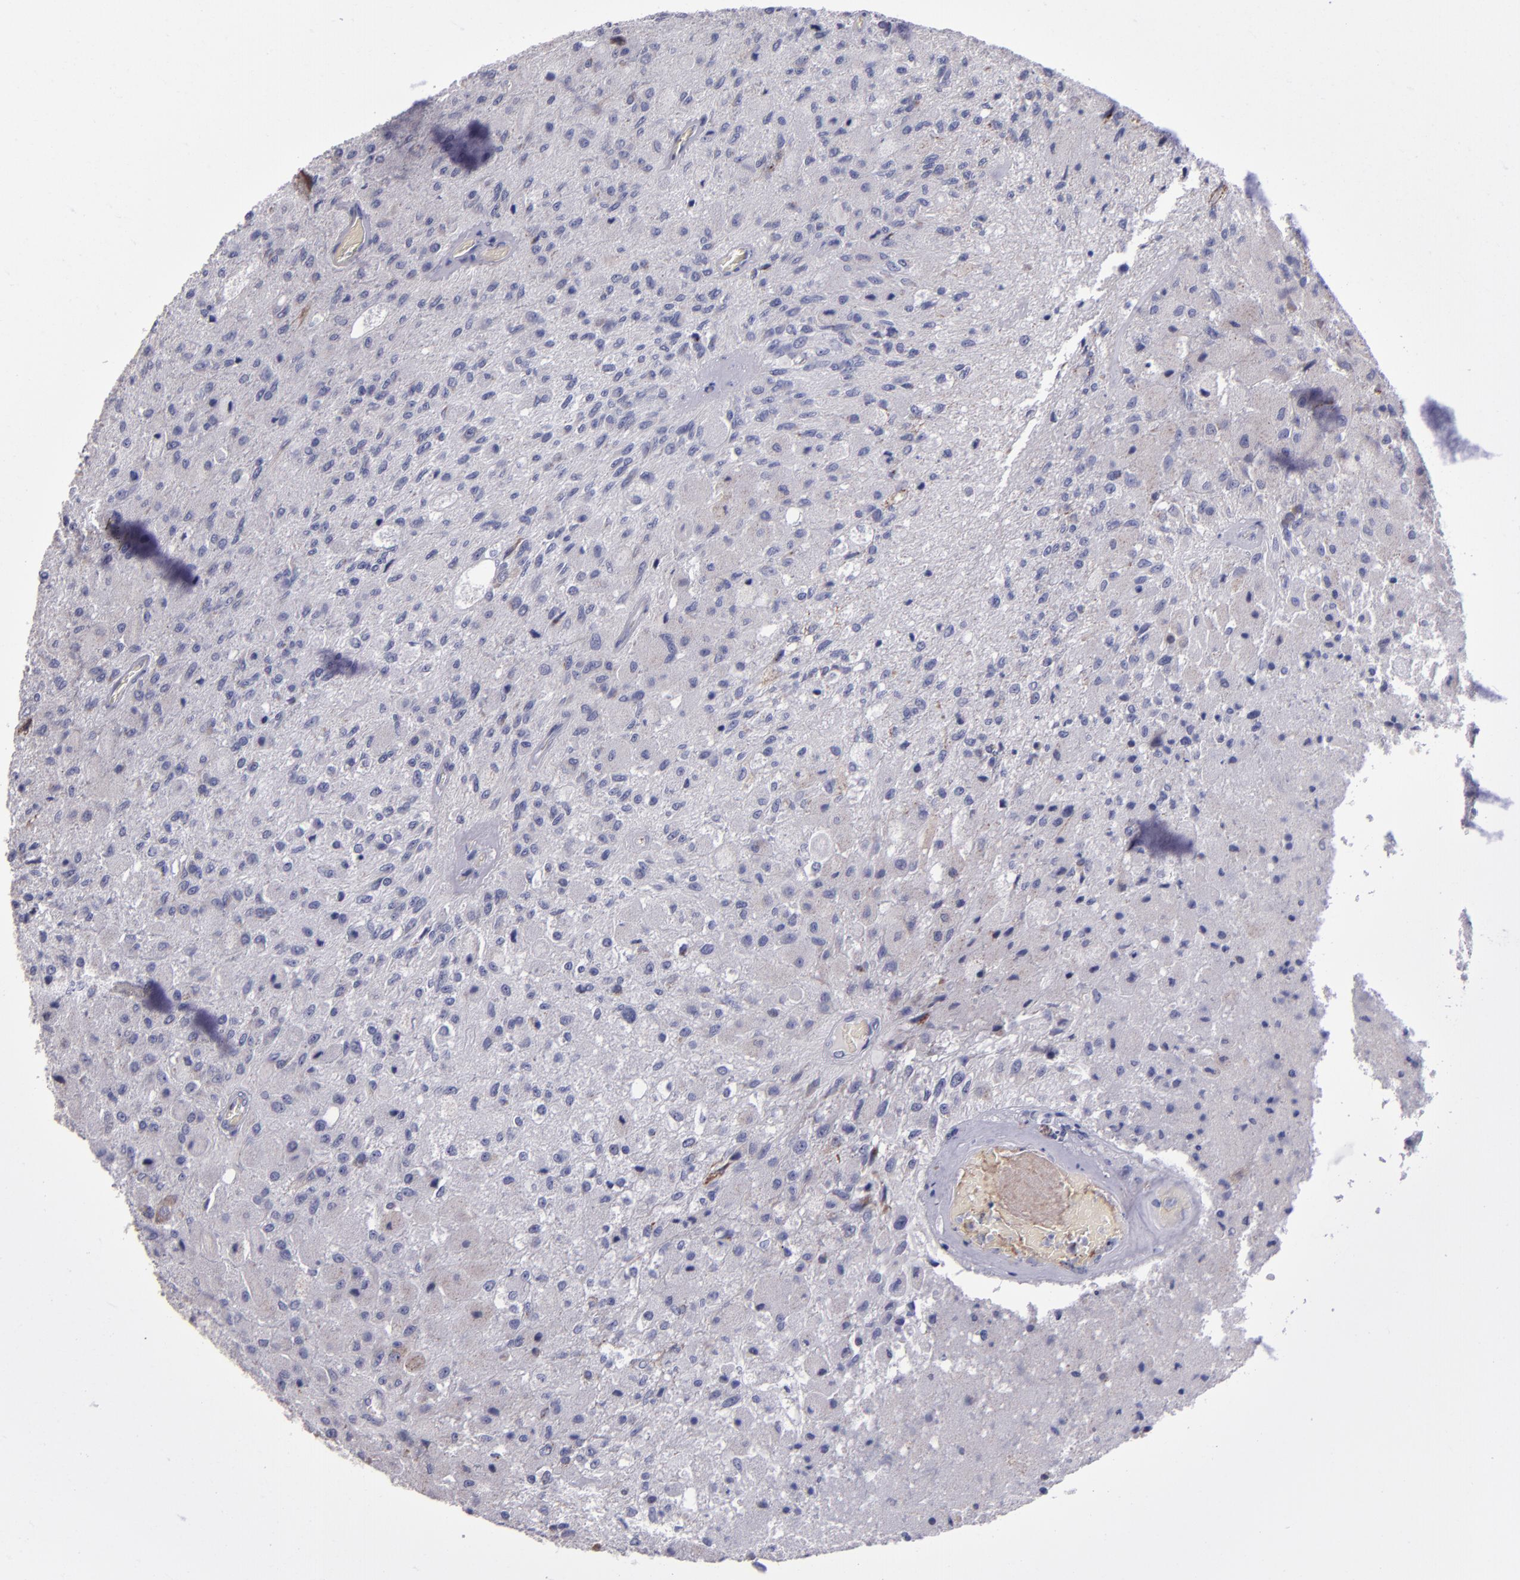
{"staining": {"intensity": "negative", "quantity": "none", "location": "none"}, "tissue": "glioma", "cell_type": "Tumor cells", "image_type": "cancer", "snomed": [{"axis": "morphology", "description": "Normal tissue, NOS"}, {"axis": "morphology", "description": "Glioma, malignant, High grade"}, {"axis": "topography", "description": "Cerebral cortex"}], "caption": "This is a image of IHC staining of glioma, which shows no positivity in tumor cells.", "gene": "RAB41", "patient": {"sex": "male", "age": 77}}